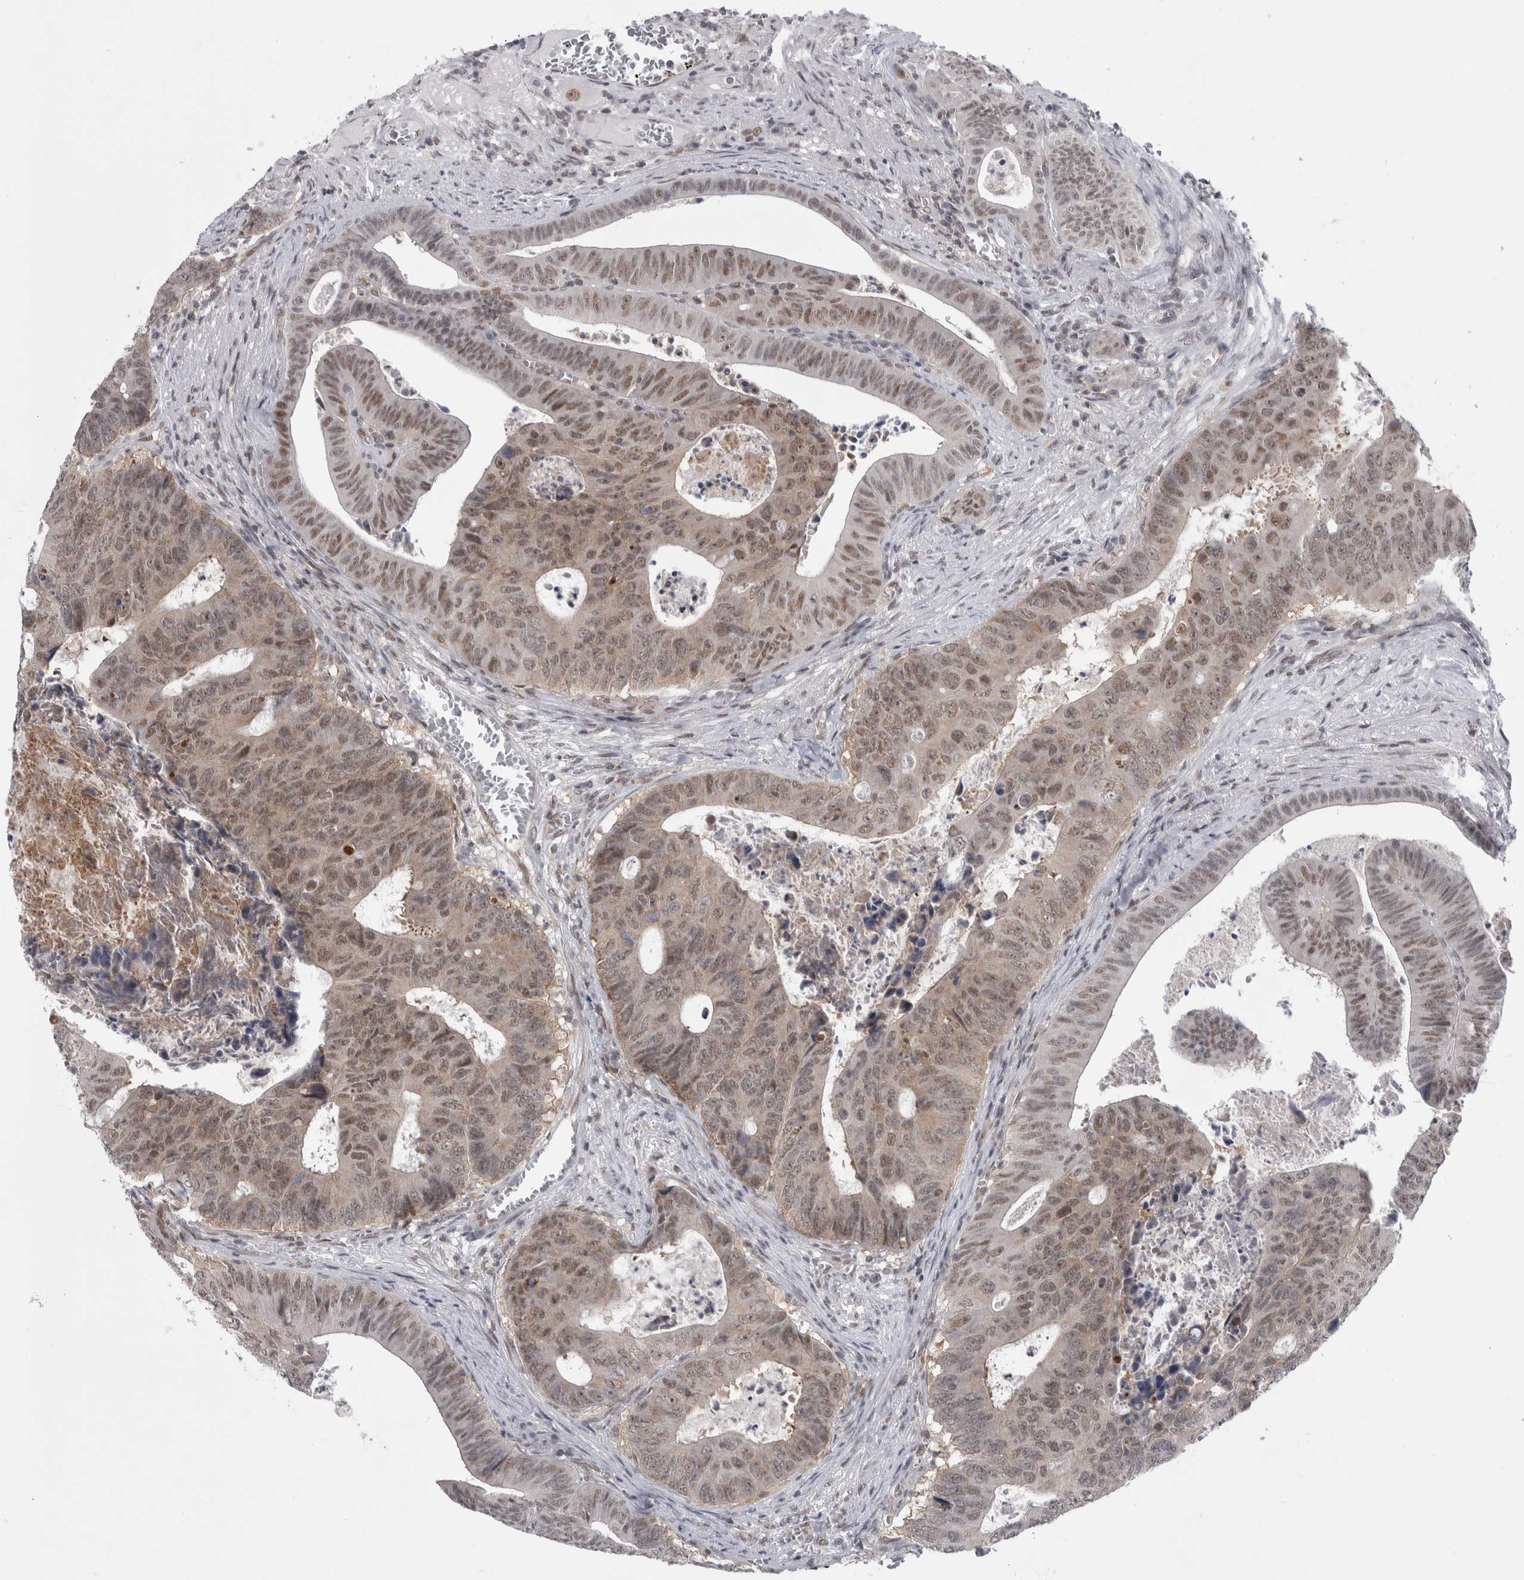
{"staining": {"intensity": "moderate", "quantity": ">75%", "location": "nuclear"}, "tissue": "colorectal cancer", "cell_type": "Tumor cells", "image_type": "cancer", "snomed": [{"axis": "morphology", "description": "Adenocarcinoma, NOS"}, {"axis": "topography", "description": "Colon"}], "caption": "IHC photomicrograph of neoplastic tissue: human colorectal cancer (adenocarcinoma) stained using IHC displays medium levels of moderate protein expression localized specifically in the nuclear of tumor cells, appearing as a nuclear brown color.", "gene": "PSMB2", "patient": {"sex": "male", "age": 87}}